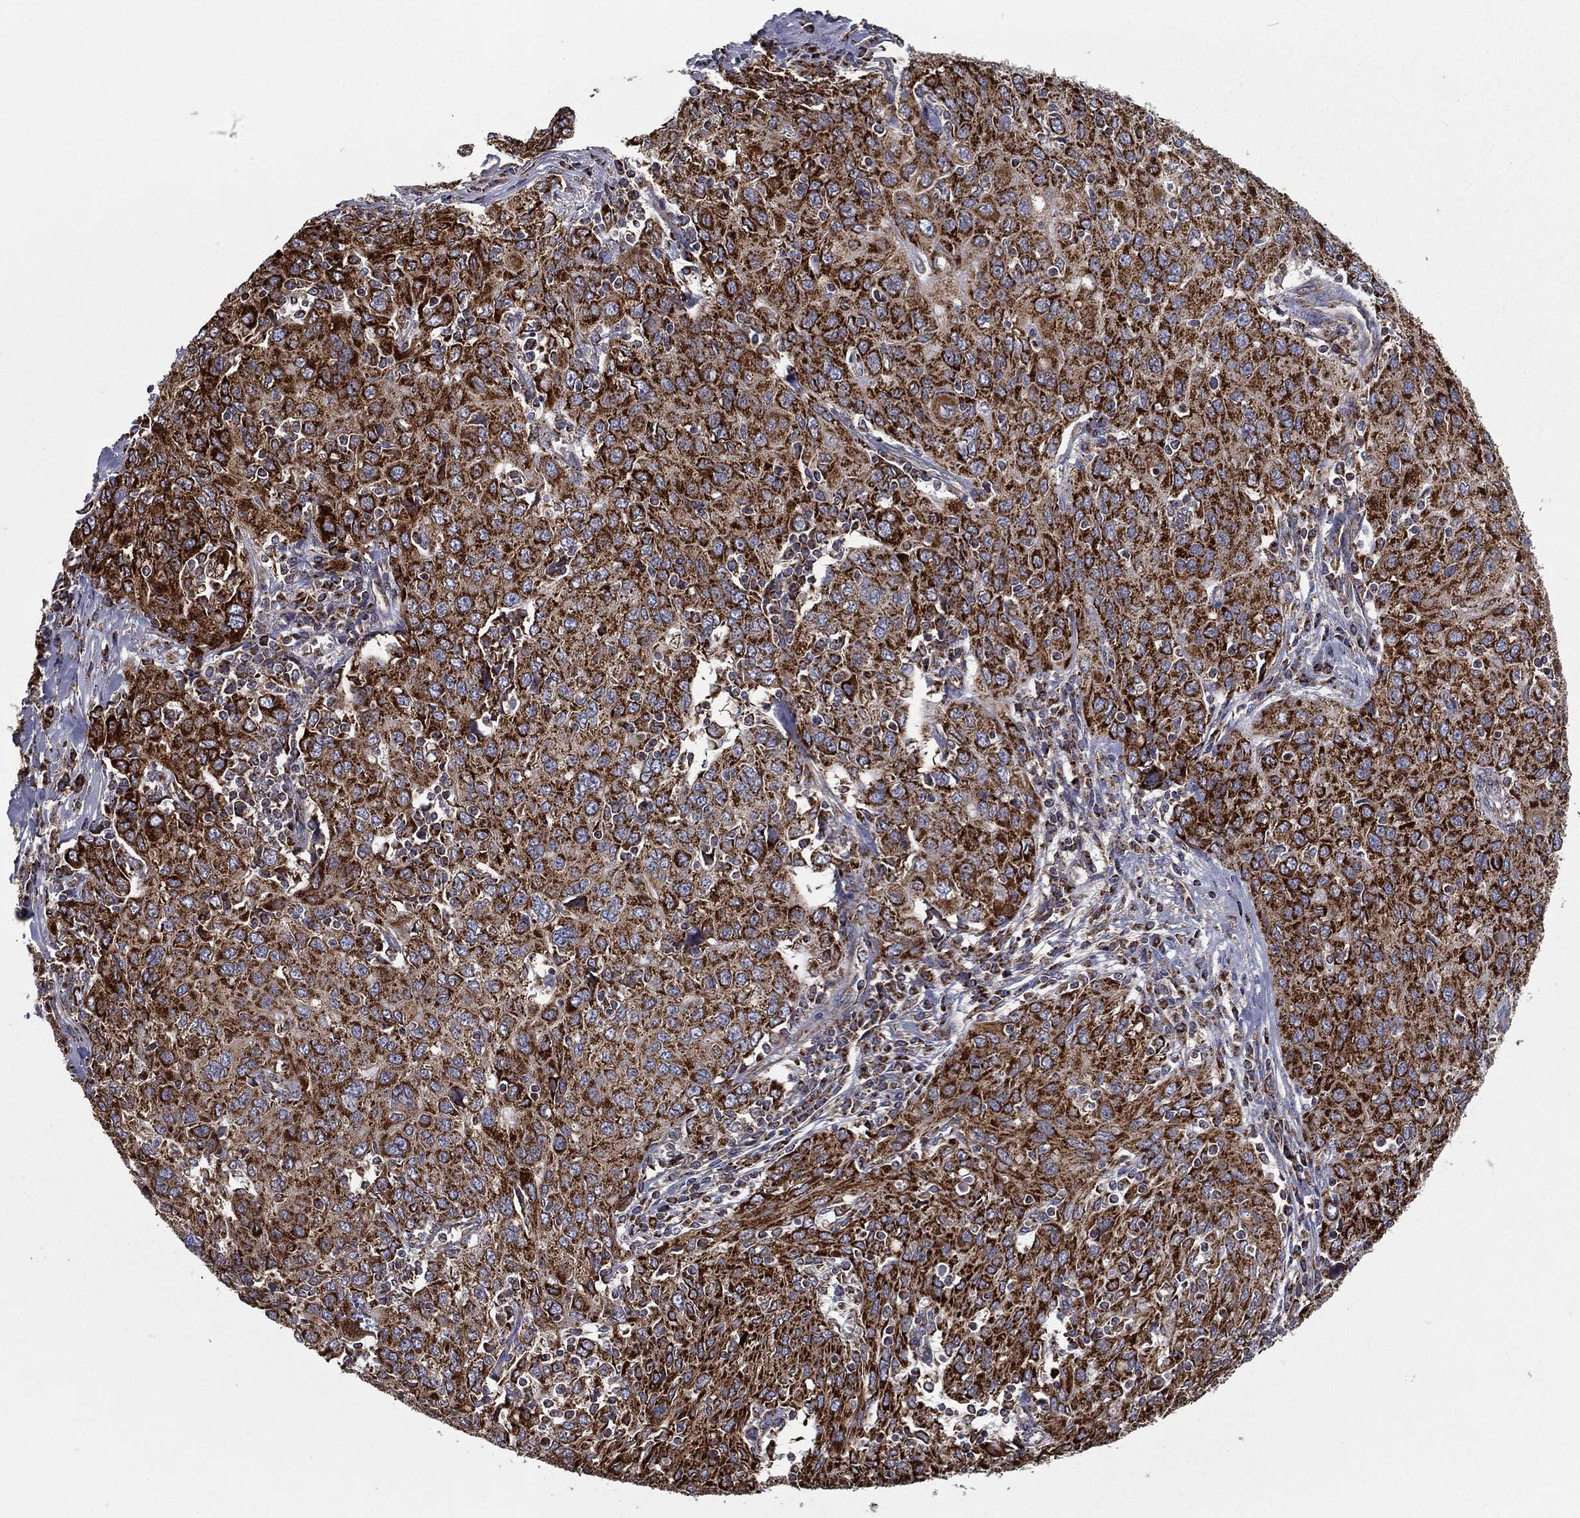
{"staining": {"intensity": "strong", "quantity": ">75%", "location": "cytoplasmic/membranous"}, "tissue": "ovarian cancer", "cell_type": "Tumor cells", "image_type": "cancer", "snomed": [{"axis": "morphology", "description": "Carcinoma, endometroid"}, {"axis": "topography", "description": "Ovary"}], "caption": "An image of human ovarian cancer stained for a protein displays strong cytoplasmic/membranous brown staining in tumor cells. (Brightfield microscopy of DAB IHC at high magnification).", "gene": "MT-CYB", "patient": {"sex": "female", "age": 50}}